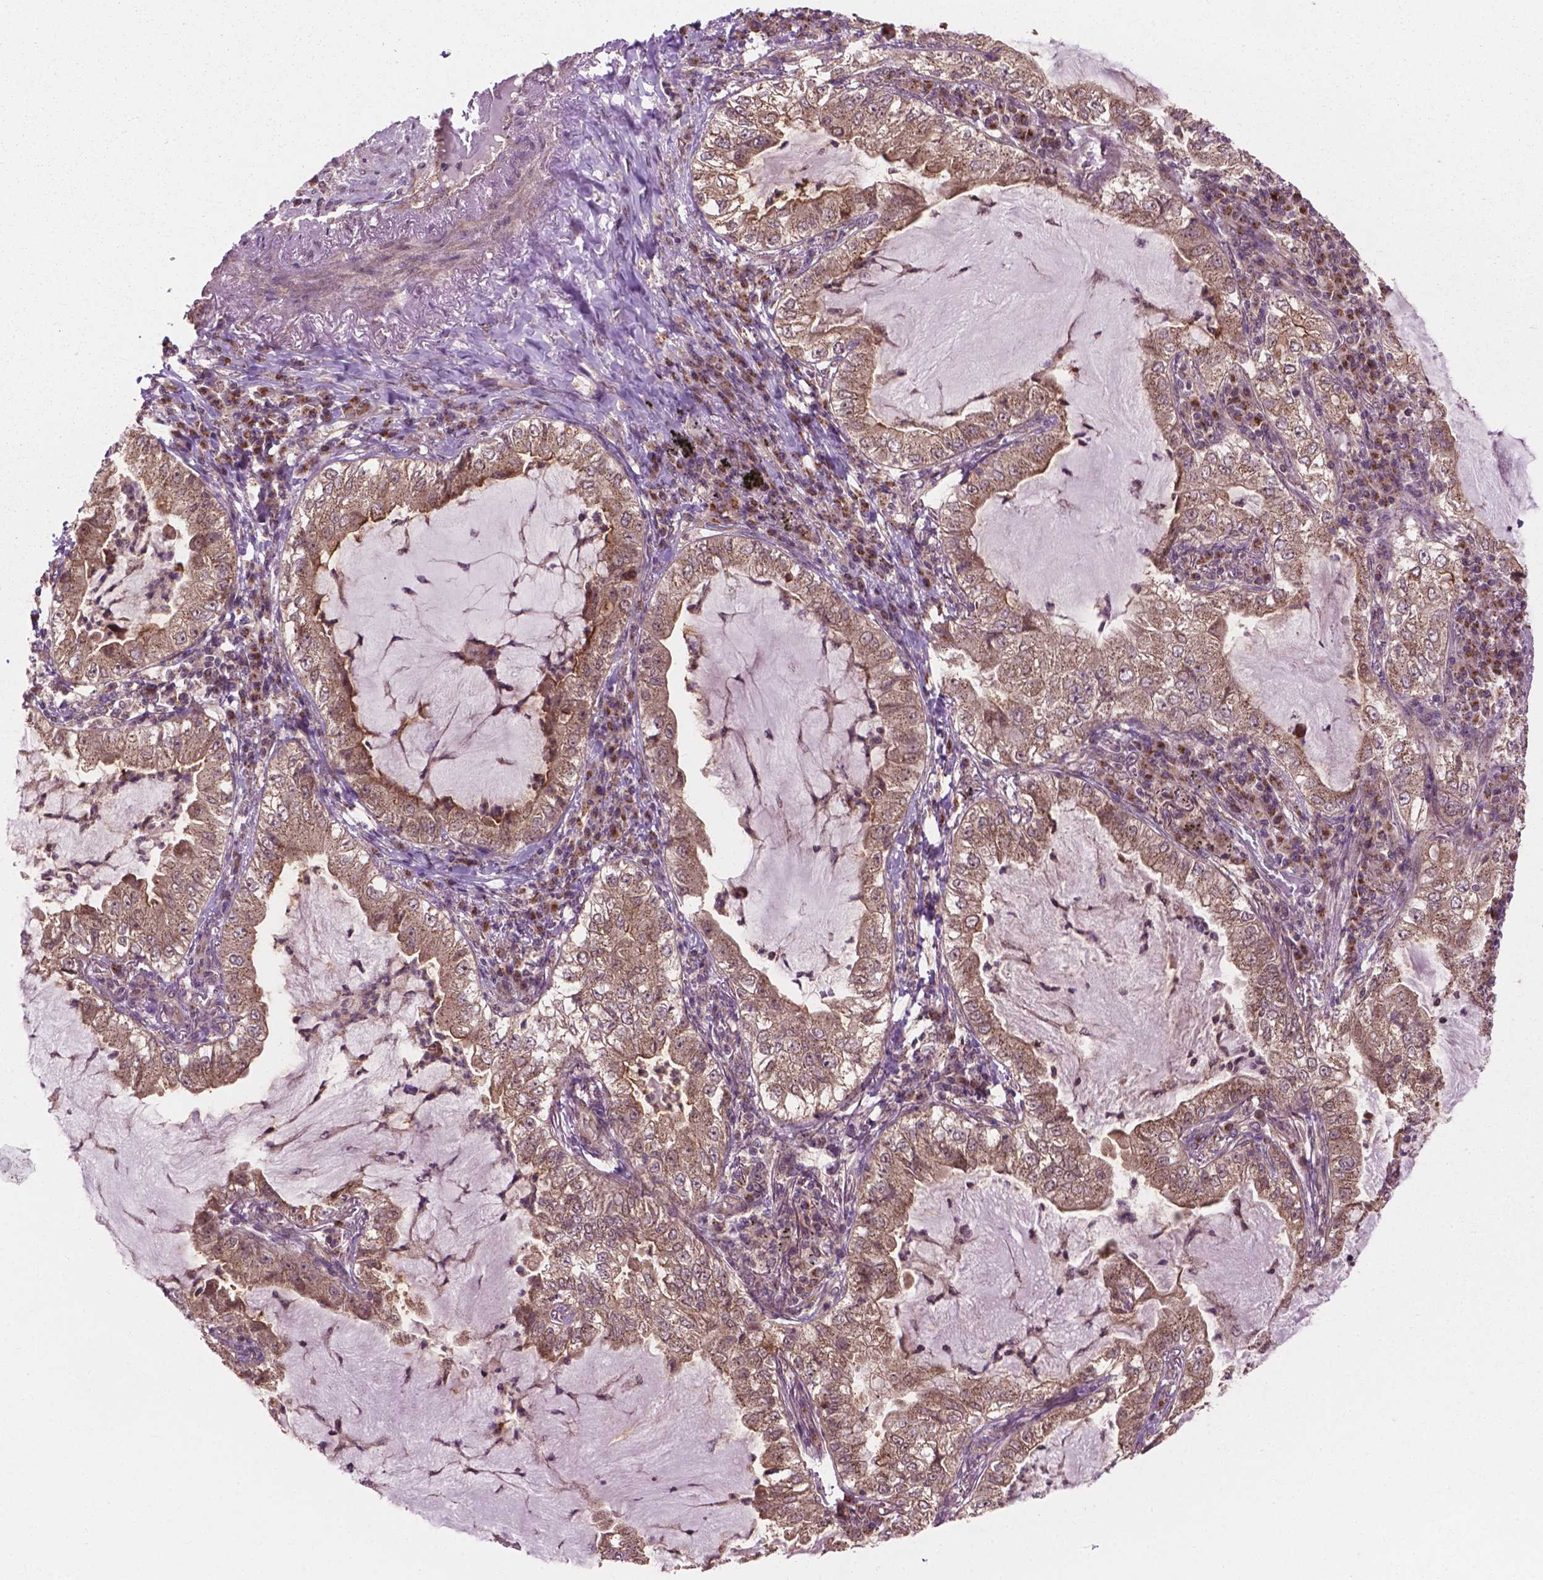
{"staining": {"intensity": "moderate", "quantity": ">75%", "location": "cytoplasmic/membranous"}, "tissue": "lung cancer", "cell_type": "Tumor cells", "image_type": "cancer", "snomed": [{"axis": "morphology", "description": "Adenocarcinoma, NOS"}, {"axis": "topography", "description": "Lung"}], "caption": "This is a micrograph of immunohistochemistry (IHC) staining of lung cancer (adenocarcinoma), which shows moderate expression in the cytoplasmic/membranous of tumor cells.", "gene": "PPP1CB", "patient": {"sex": "female", "age": 73}}